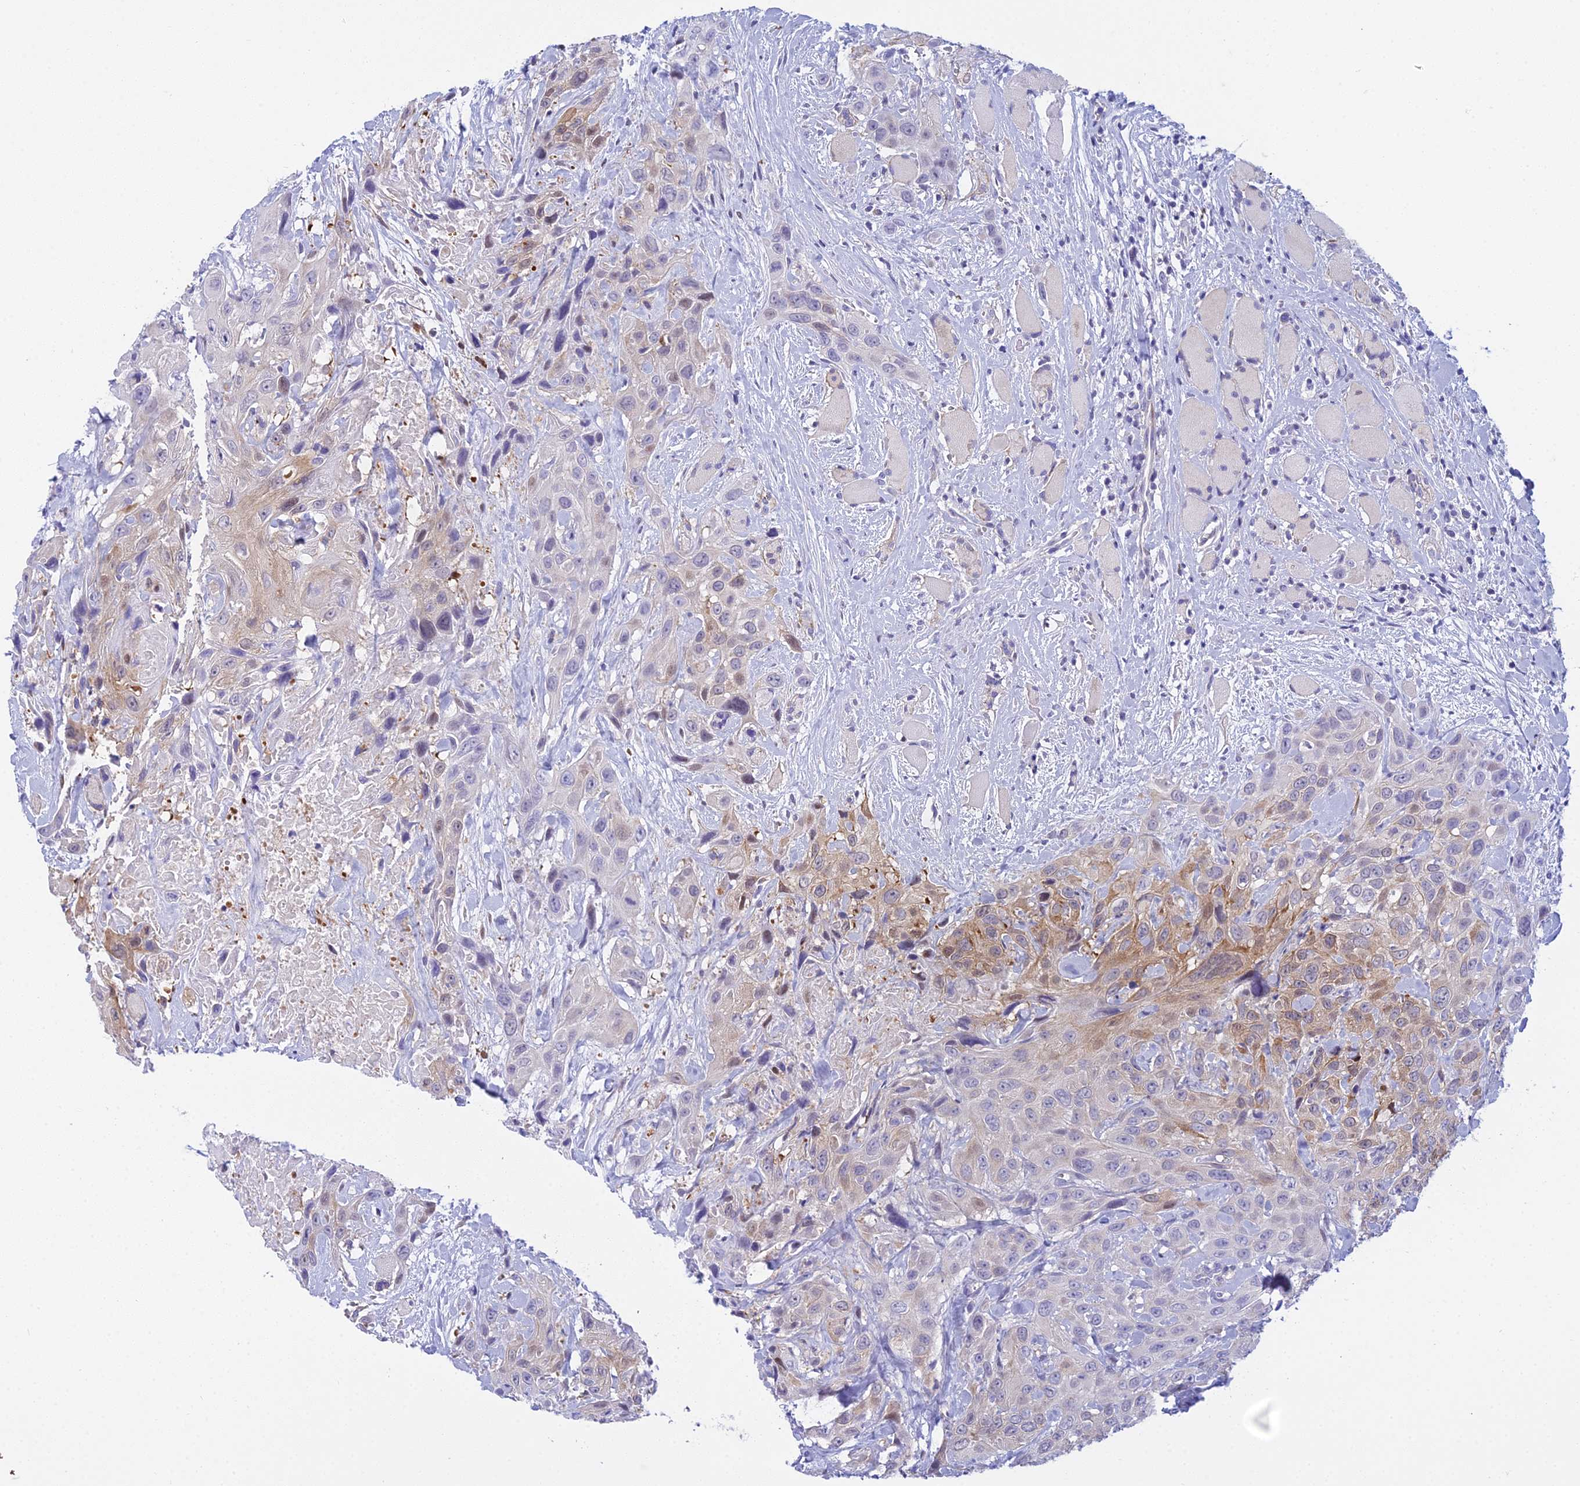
{"staining": {"intensity": "moderate", "quantity": "<25%", "location": "cytoplasmic/membranous"}, "tissue": "head and neck cancer", "cell_type": "Tumor cells", "image_type": "cancer", "snomed": [{"axis": "morphology", "description": "Squamous cell carcinoma, NOS"}, {"axis": "topography", "description": "Head-Neck"}], "caption": "Head and neck squamous cell carcinoma stained with immunohistochemistry (IHC) demonstrates moderate cytoplasmic/membranous staining in approximately <25% of tumor cells. (DAB (3,3'-diaminobenzidine) IHC with brightfield microscopy, high magnification).", "gene": "ZMIZ1", "patient": {"sex": "male", "age": 81}}